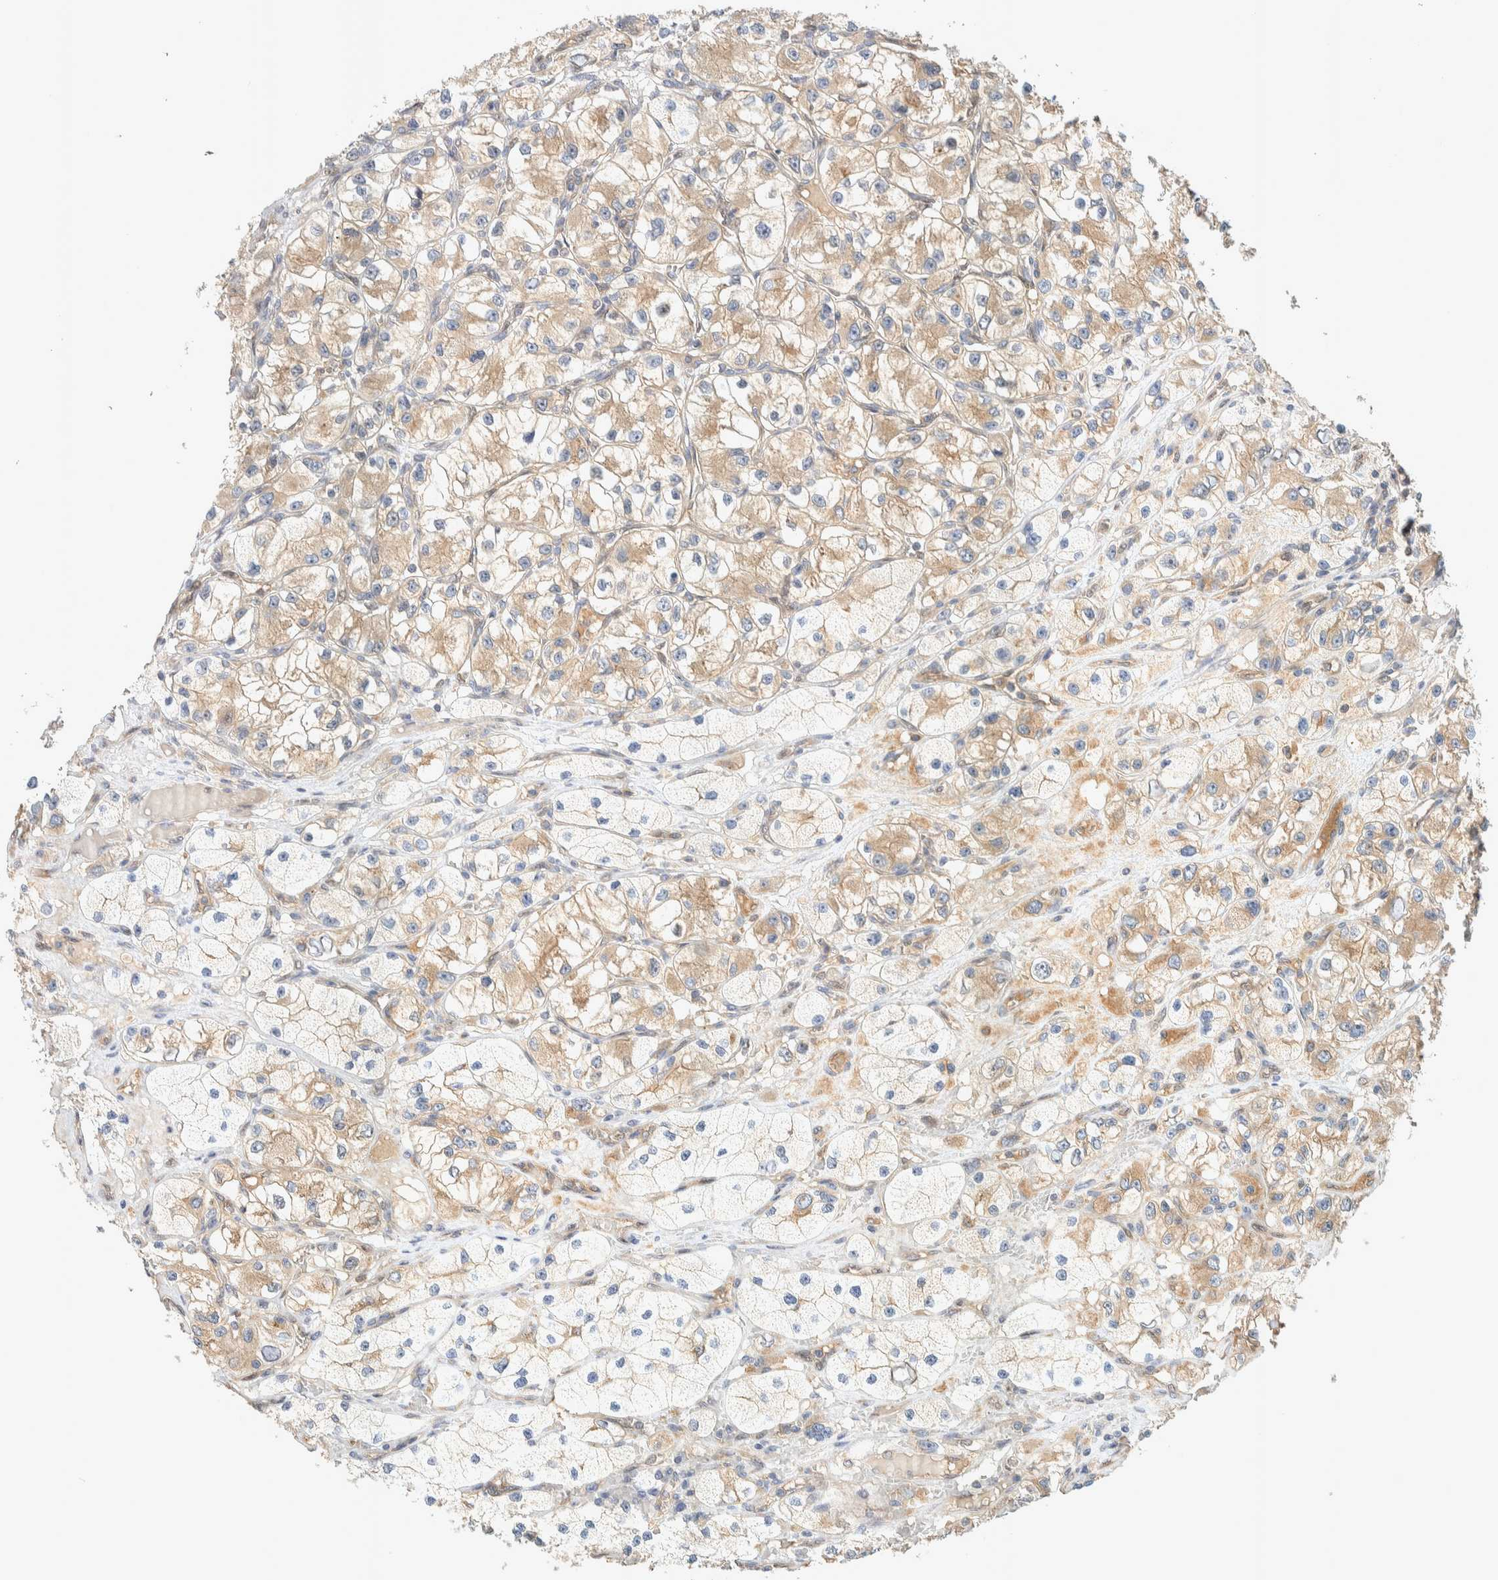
{"staining": {"intensity": "moderate", "quantity": ">75%", "location": "cytoplasmic/membranous"}, "tissue": "renal cancer", "cell_type": "Tumor cells", "image_type": "cancer", "snomed": [{"axis": "morphology", "description": "Adenocarcinoma, NOS"}, {"axis": "topography", "description": "Kidney"}], "caption": "The micrograph exhibits staining of renal adenocarcinoma, revealing moderate cytoplasmic/membranous protein positivity (brown color) within tumor cells.", "gene": "PXK", "patient": {"sex": "female", "age": 57}}